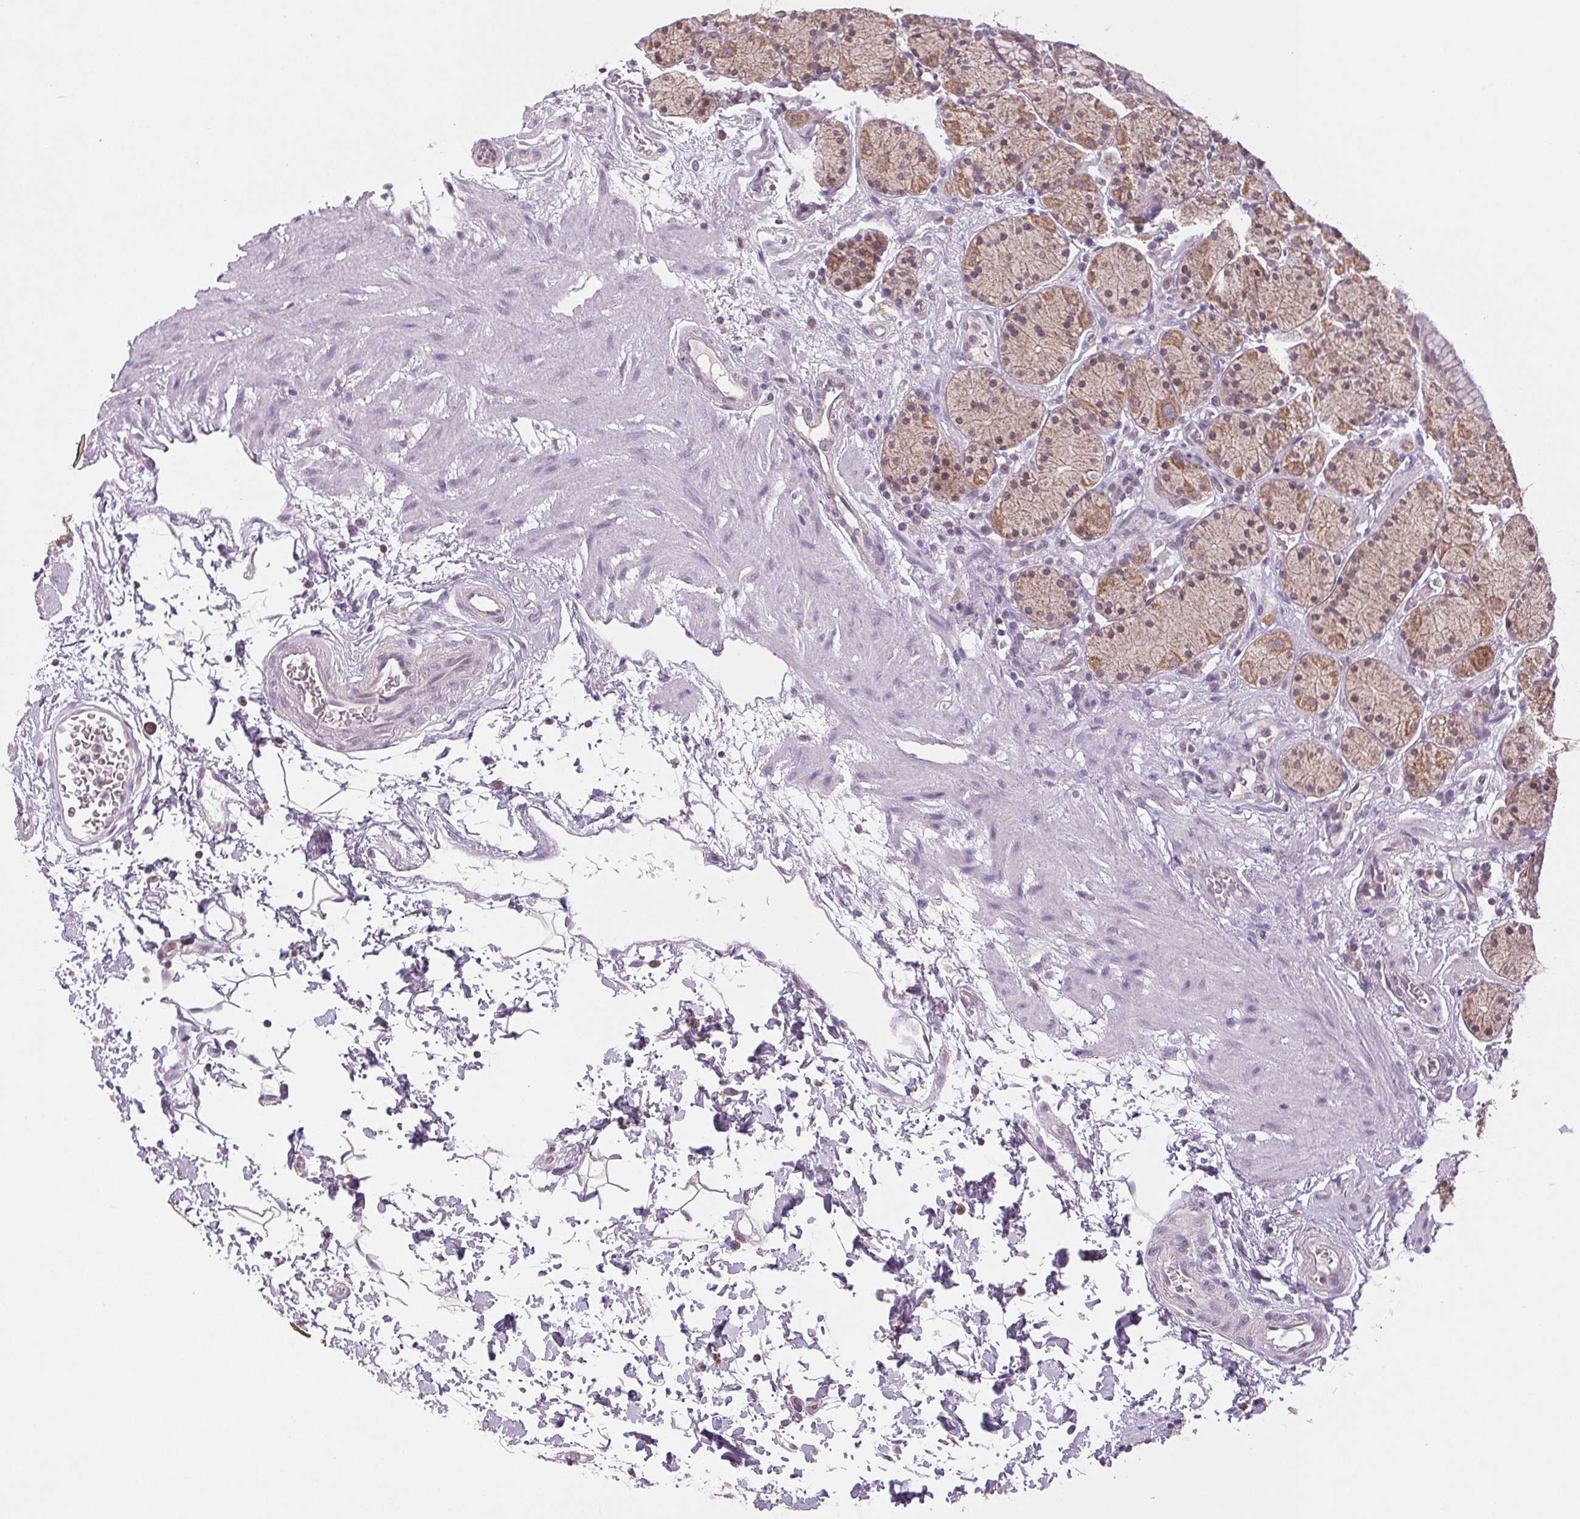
{"staining": {"intensity": "moderate", "quantity": "25%-75%", "location": "cytoplasmic/membranous"}, "tissue": "stomach", "cell_type": "Glandular cells", "image_type": "normal", "snomed": [{"axis": "morphology", "description": "Normal tissue, NOS"}, {"axis": "topography", "description": "Stomach, upper"}, {"axis": "topography", "description": "Stomach"}], "caption": "Immunohistochemistry (IHC) (DAB (3,3'-diaminobenzidine)) staining of benign stomach displays moderate cytoplasmic/membranous protein positivity in about 25%-75% of glandular cells.", "gene": "MAP3K5", "patient": {"sex": "male", "age": 62}}